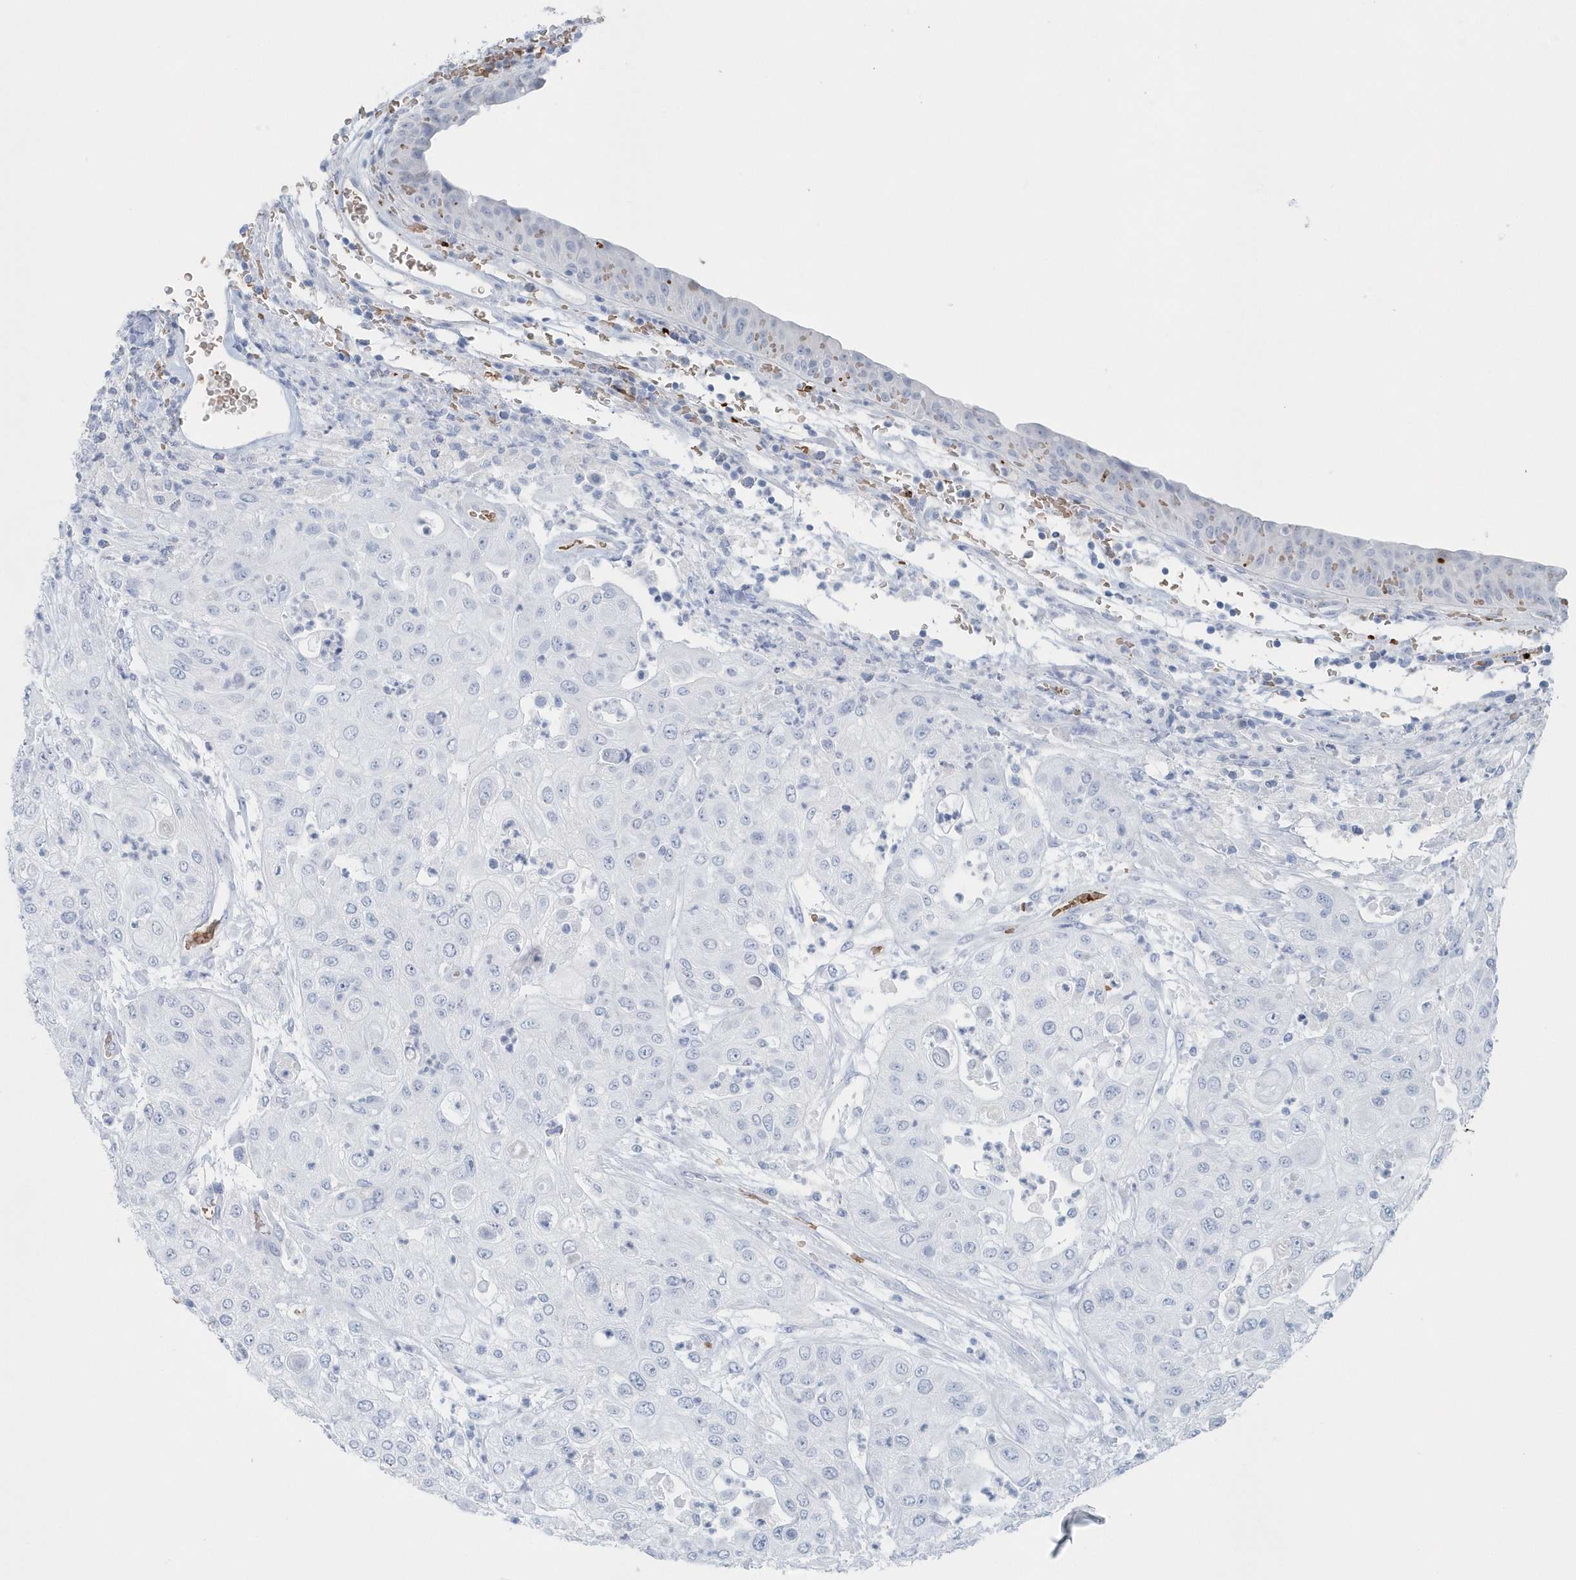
{"staining": {"intensity": "negative", "quantity": "none", "location": "none"}, "tissue": "urothelial cancer", "cell_type": "Tumor cells", "image_type": "cancer", "snomed": [{"axis": "morphology", "description": "Urothelial carcinoma, High grade"}, {"axis": "topography", "description": "Urinary bladder"}], "caption": "Micrograph shows no protein expression in tumor cells of urothelial carcinoma (high-grade) tissue.", "gene": "HBA2", "patient": {"sex": "female", "age": 79}}